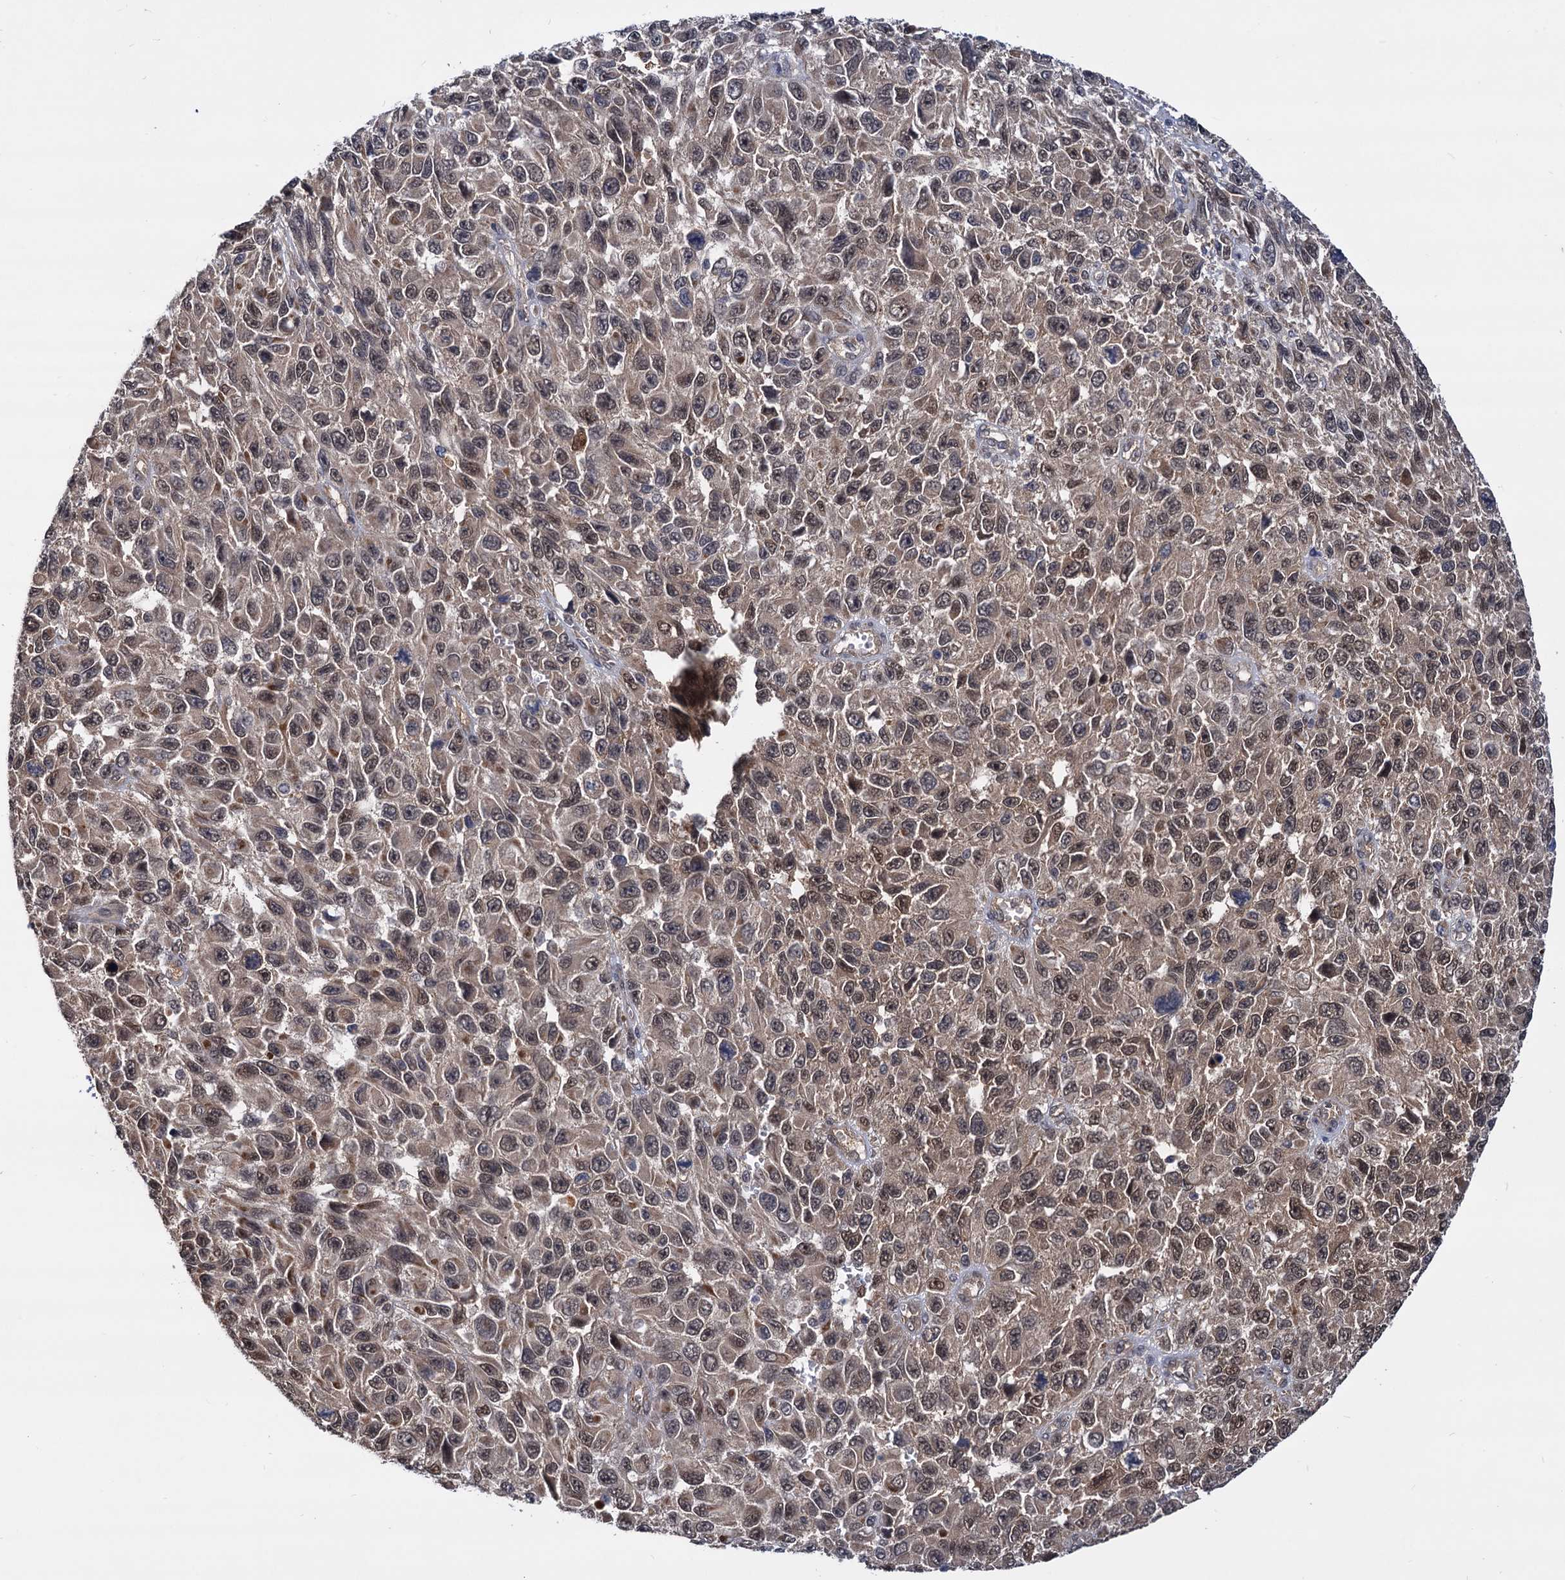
{"staining": {"intensity": "weak", "quantity": "25%-75%", "location": "cytoplasmic/membranous,nuclear"}, "tissue": "melanoma", "cell_type": "Tumor cells", "image_type": "cancer", "snomed": [{"axis": "morphology", "description": "Normal tissue, NOS"}, {"axis": "morphology", "description": "Malignant melanoma, NOS"}, {"axis": "topography", "description": "Skin"}], "caption": "Immunohistochemistry (IHC) of human melanoma demonstrates low levels of weak cytoplasmic/membranous and nuclear expression in approximately 25%-75% of tumor cells. The protein is shown in brown color, while the nuclei are stained blue.", "gene": "PSMD4", "patient": {"sex": "female", "age": 96}}